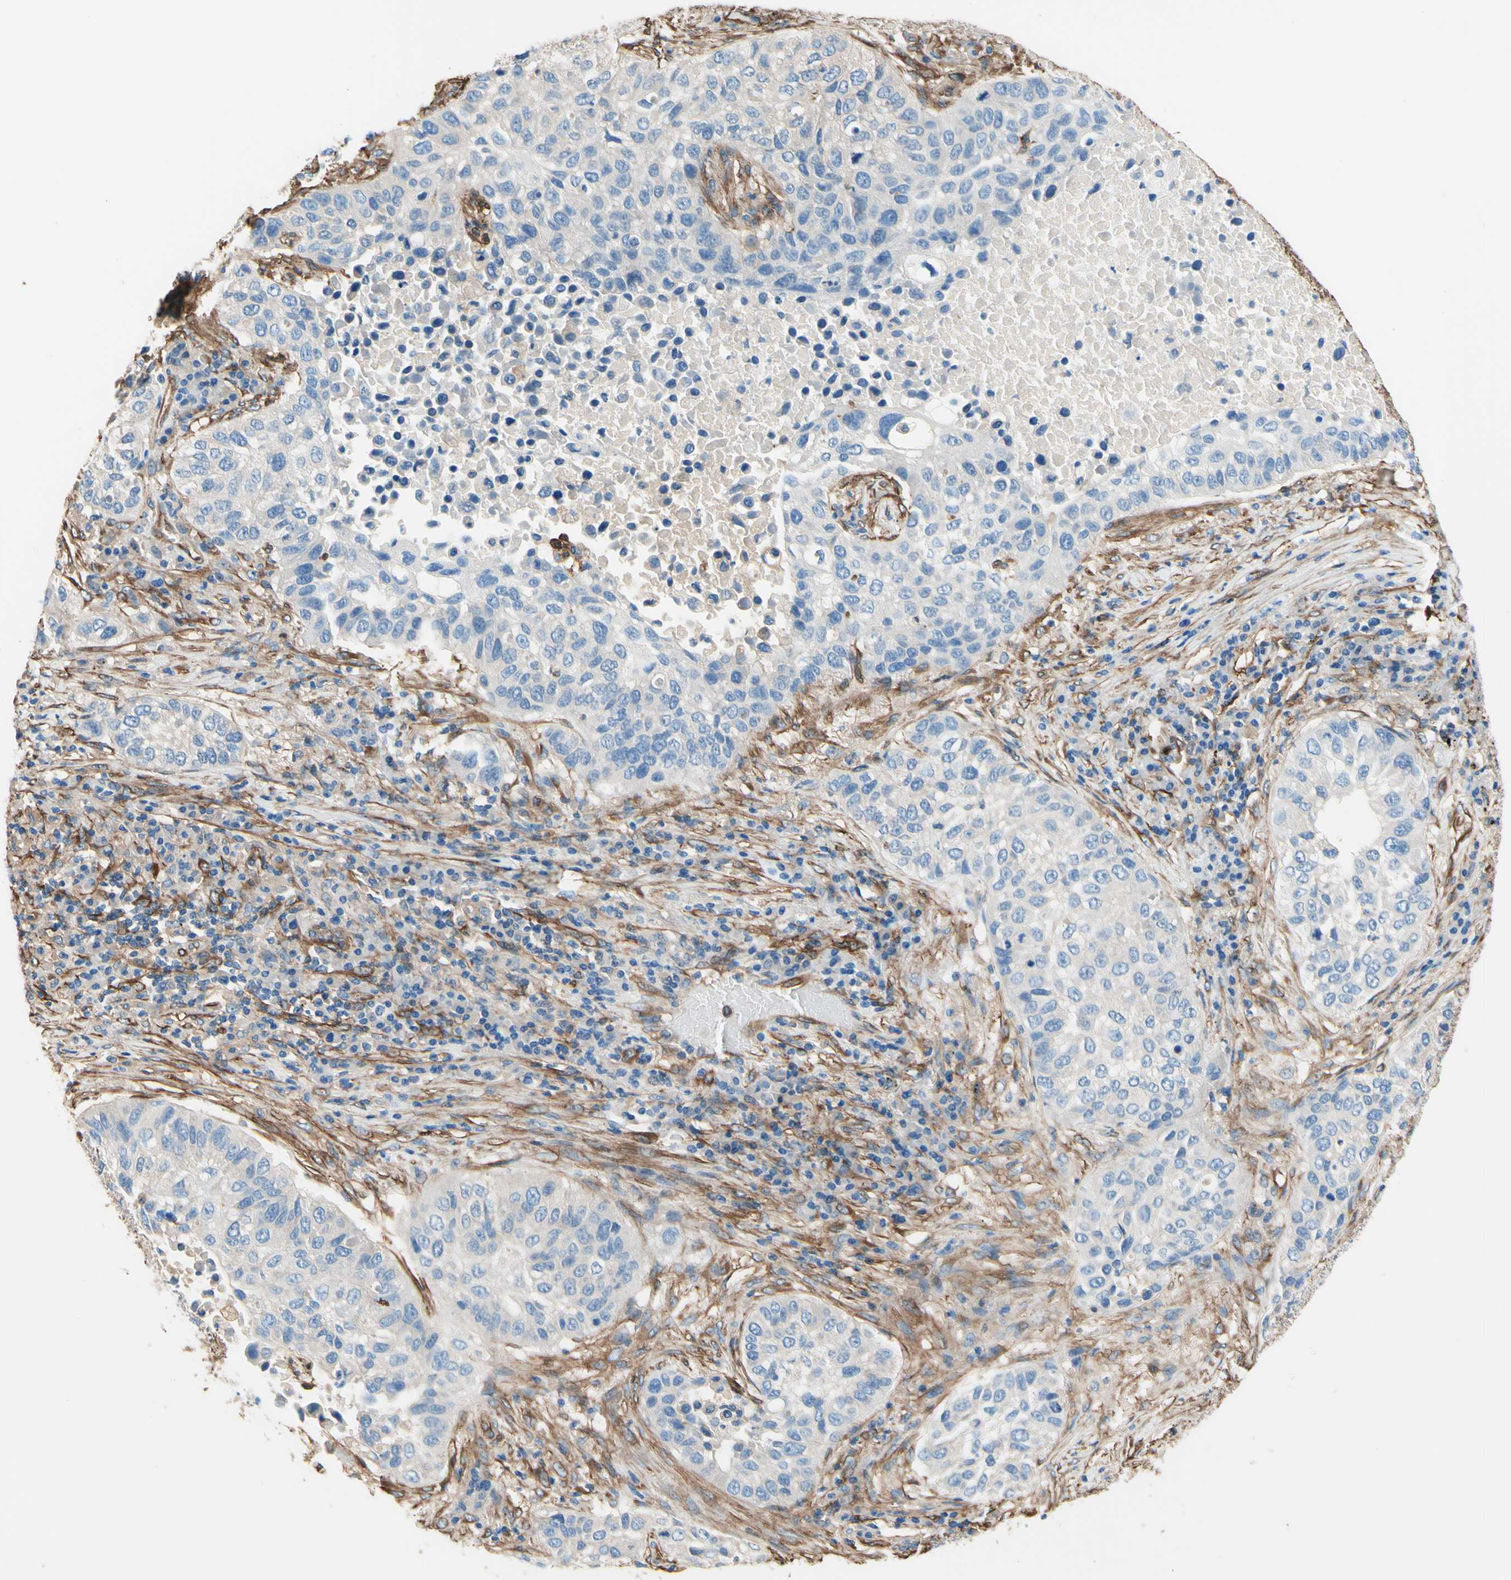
{"staining": {"intensity": "negative", "quantity": "none", "location": "none"}, "tissue": "lung cancer", "cell_type": "Tumor cells", "image_type": "cancer", "snomed": [{"axis": "morphology", "description": "Squamous cell carcinoma, NOS"}, {"axis": "topography", "description": "Lung"}], "caption": "The photomicrograph displays no staining of tumor cells in lung cancer (squamous cell carcinoma).", "gene": "DPYSL3", "patient": {"sex": "male", "age": 57}}